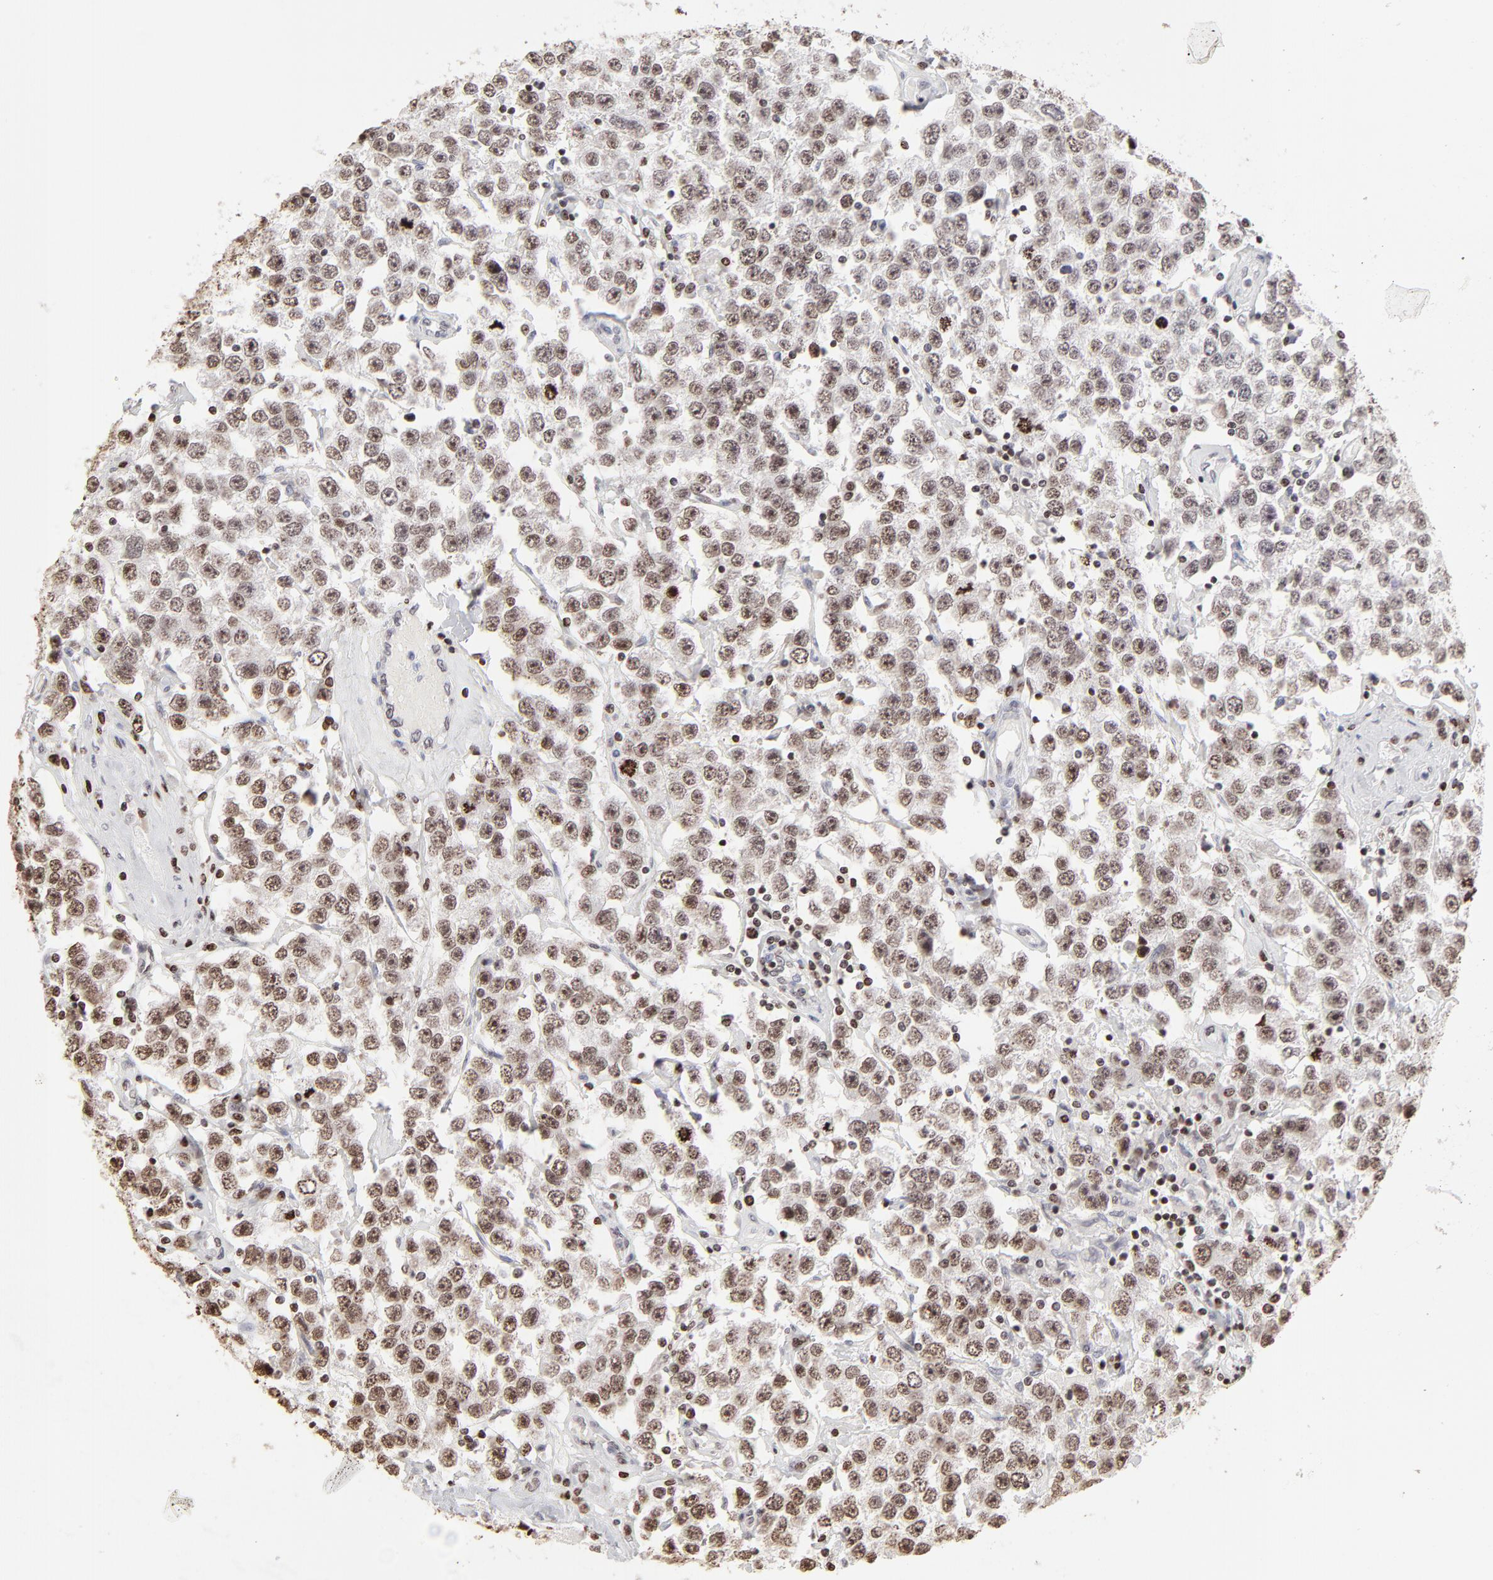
{"staining": {"intensity": "strong", "quantity": ">75%", "location": "cytoplasmic/membranous,nuclear"}, "tissue": "testis cancer", "cell_type": "Tumor cells", "image_type": "cancer", "snomed": [{"axis": "morphology", "description": "Seminoma, NOS"}, {"axis": "topography", "description": "Testis"}], "caption": "A micrograph of human testis cancer stained for a protein displays strong cytoplasmic/membranous and nuclear brown staining in tumor cells.", "gene": "PARP1", "patient": {"sex": "male", "age": 52}}